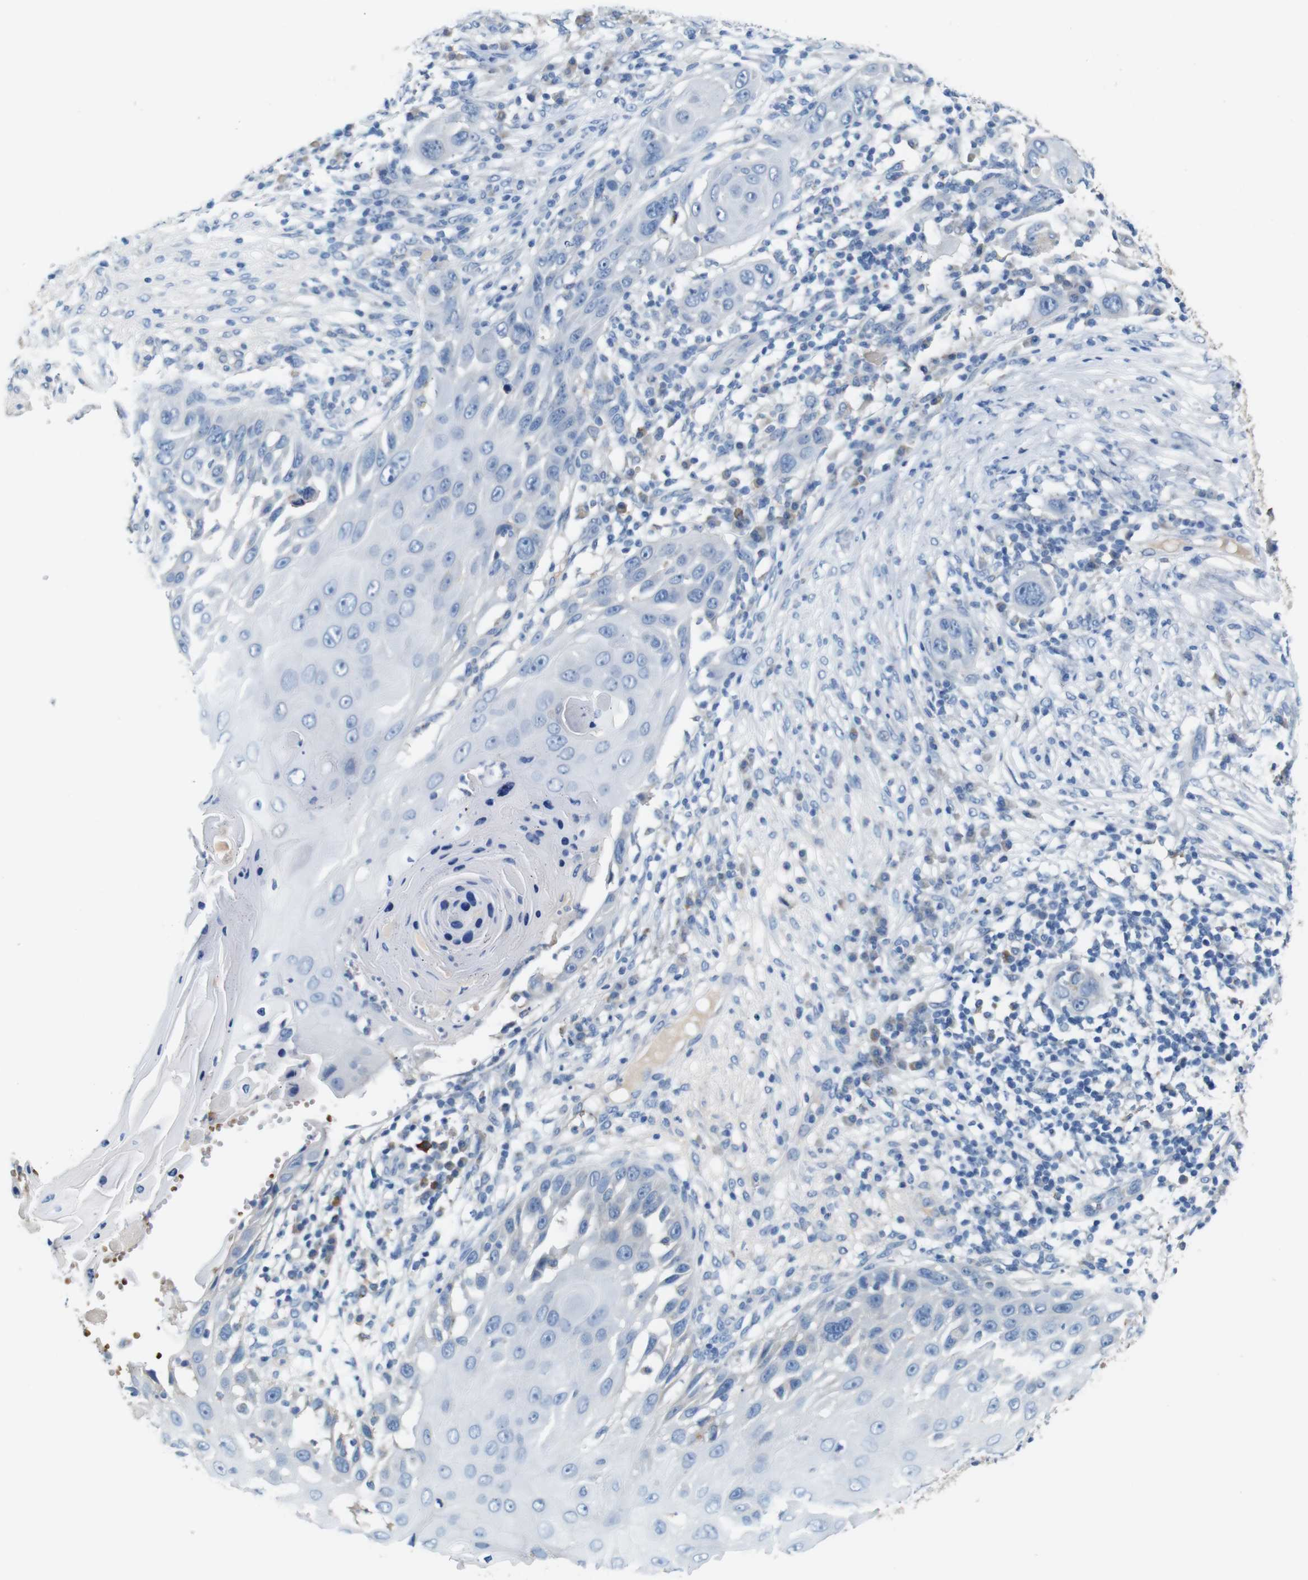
{"staining": {"intensity": "negative", "quantity": "none", "location": "none"}, "tissue": "skin cancer", "cell_type": "Tumor cells", "image_type": "cancer", "snomed": [{"axis": "morphology", "description": "Squamous cell carcinoma, NOS"}, {"axis": "topography", "description": "Skin"}], "caption": "IHC of human skin cancer displays no positivity in tumor cells.", "gene": "IGSF8", "patient": {"sex": "female", "age": 44}}